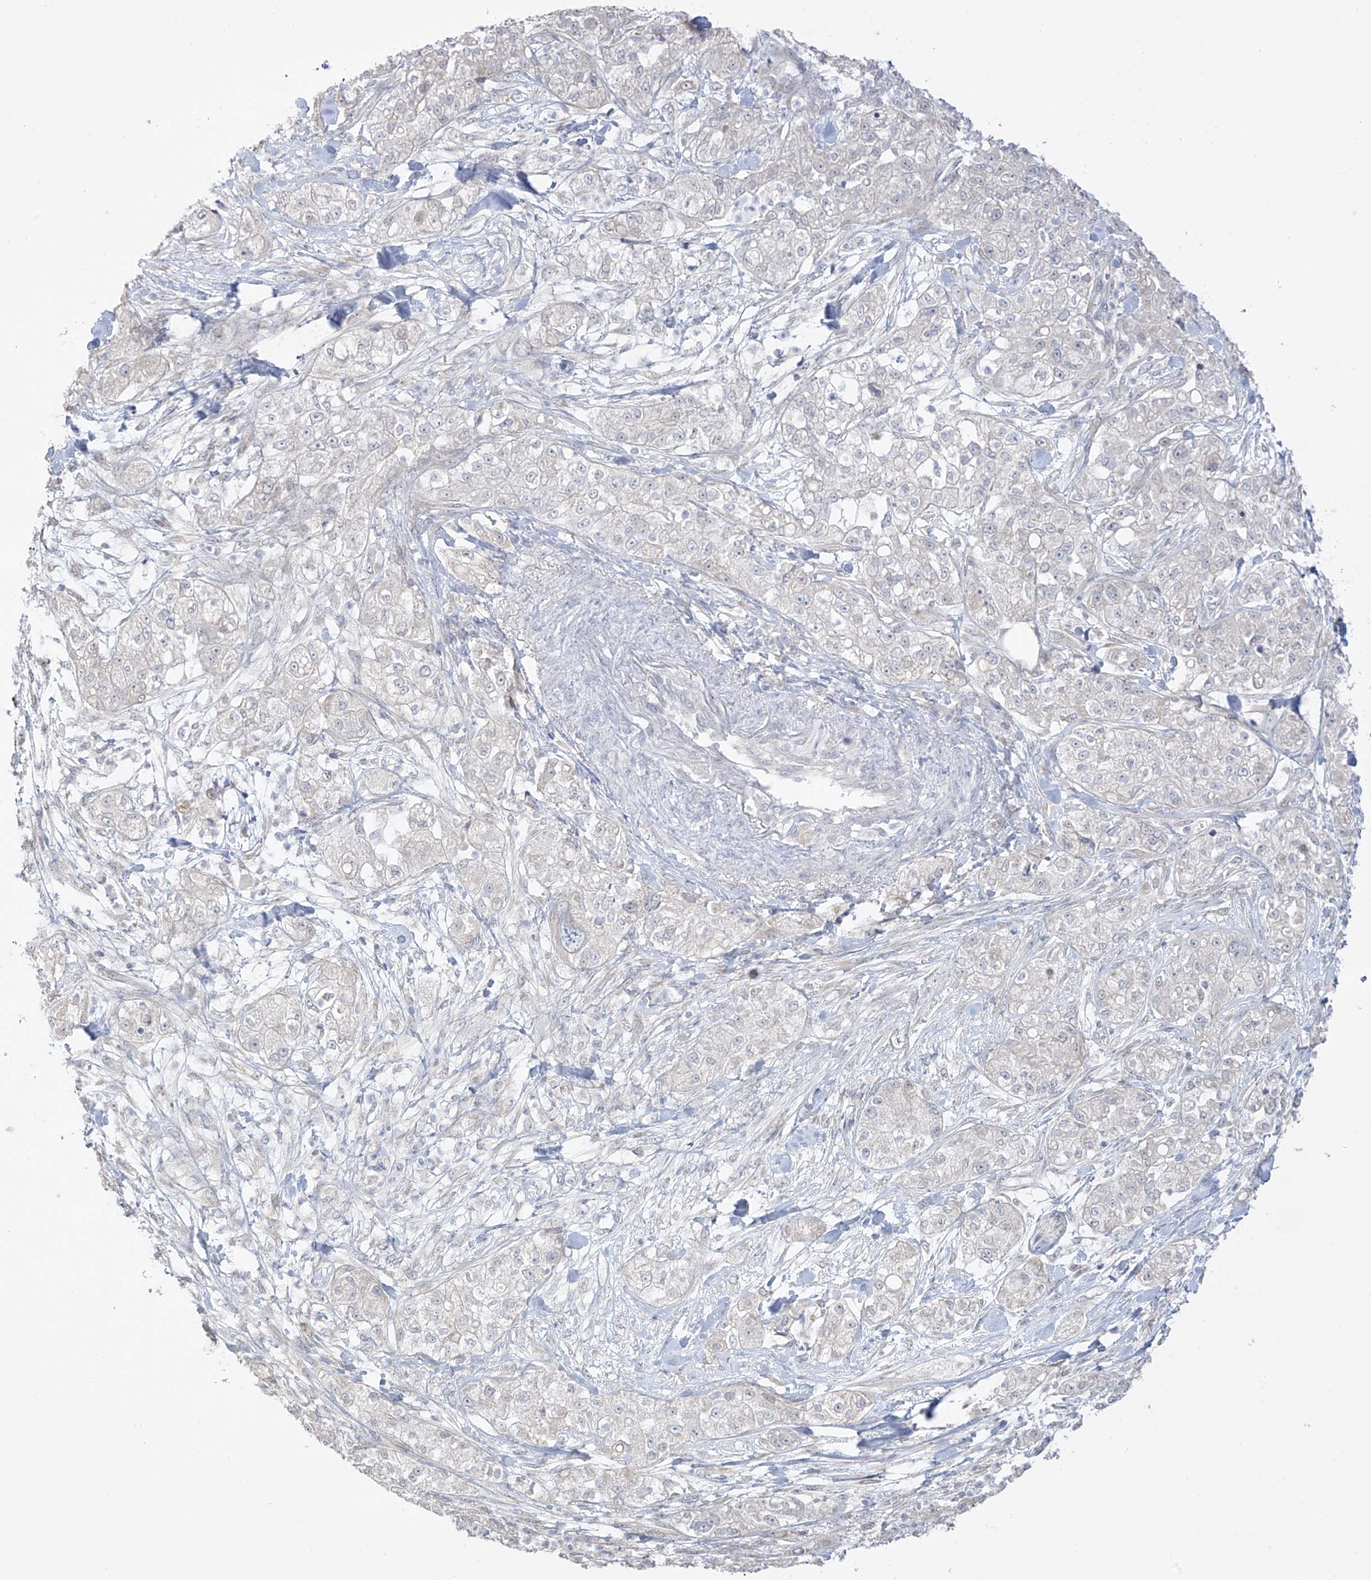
{"staining": {"intensity": "negative", "quantity": "none", "location": "none"}, "tissue": "pancreatic cancer", "cell_type": "Tumor cells", "image_type": "cancer", "snomed": [{"axis": "morphology", "description": "Adenocarcinoma, NOS"}, {"axis": "topography", "description": "Pancreas"}], "caption": "IHC image of pancreatic cancer stained for a protein (brown), which shows no expression in tumor cells.", "gene": "DCDC2", "patient": {"sex": "female", "age": 78}}